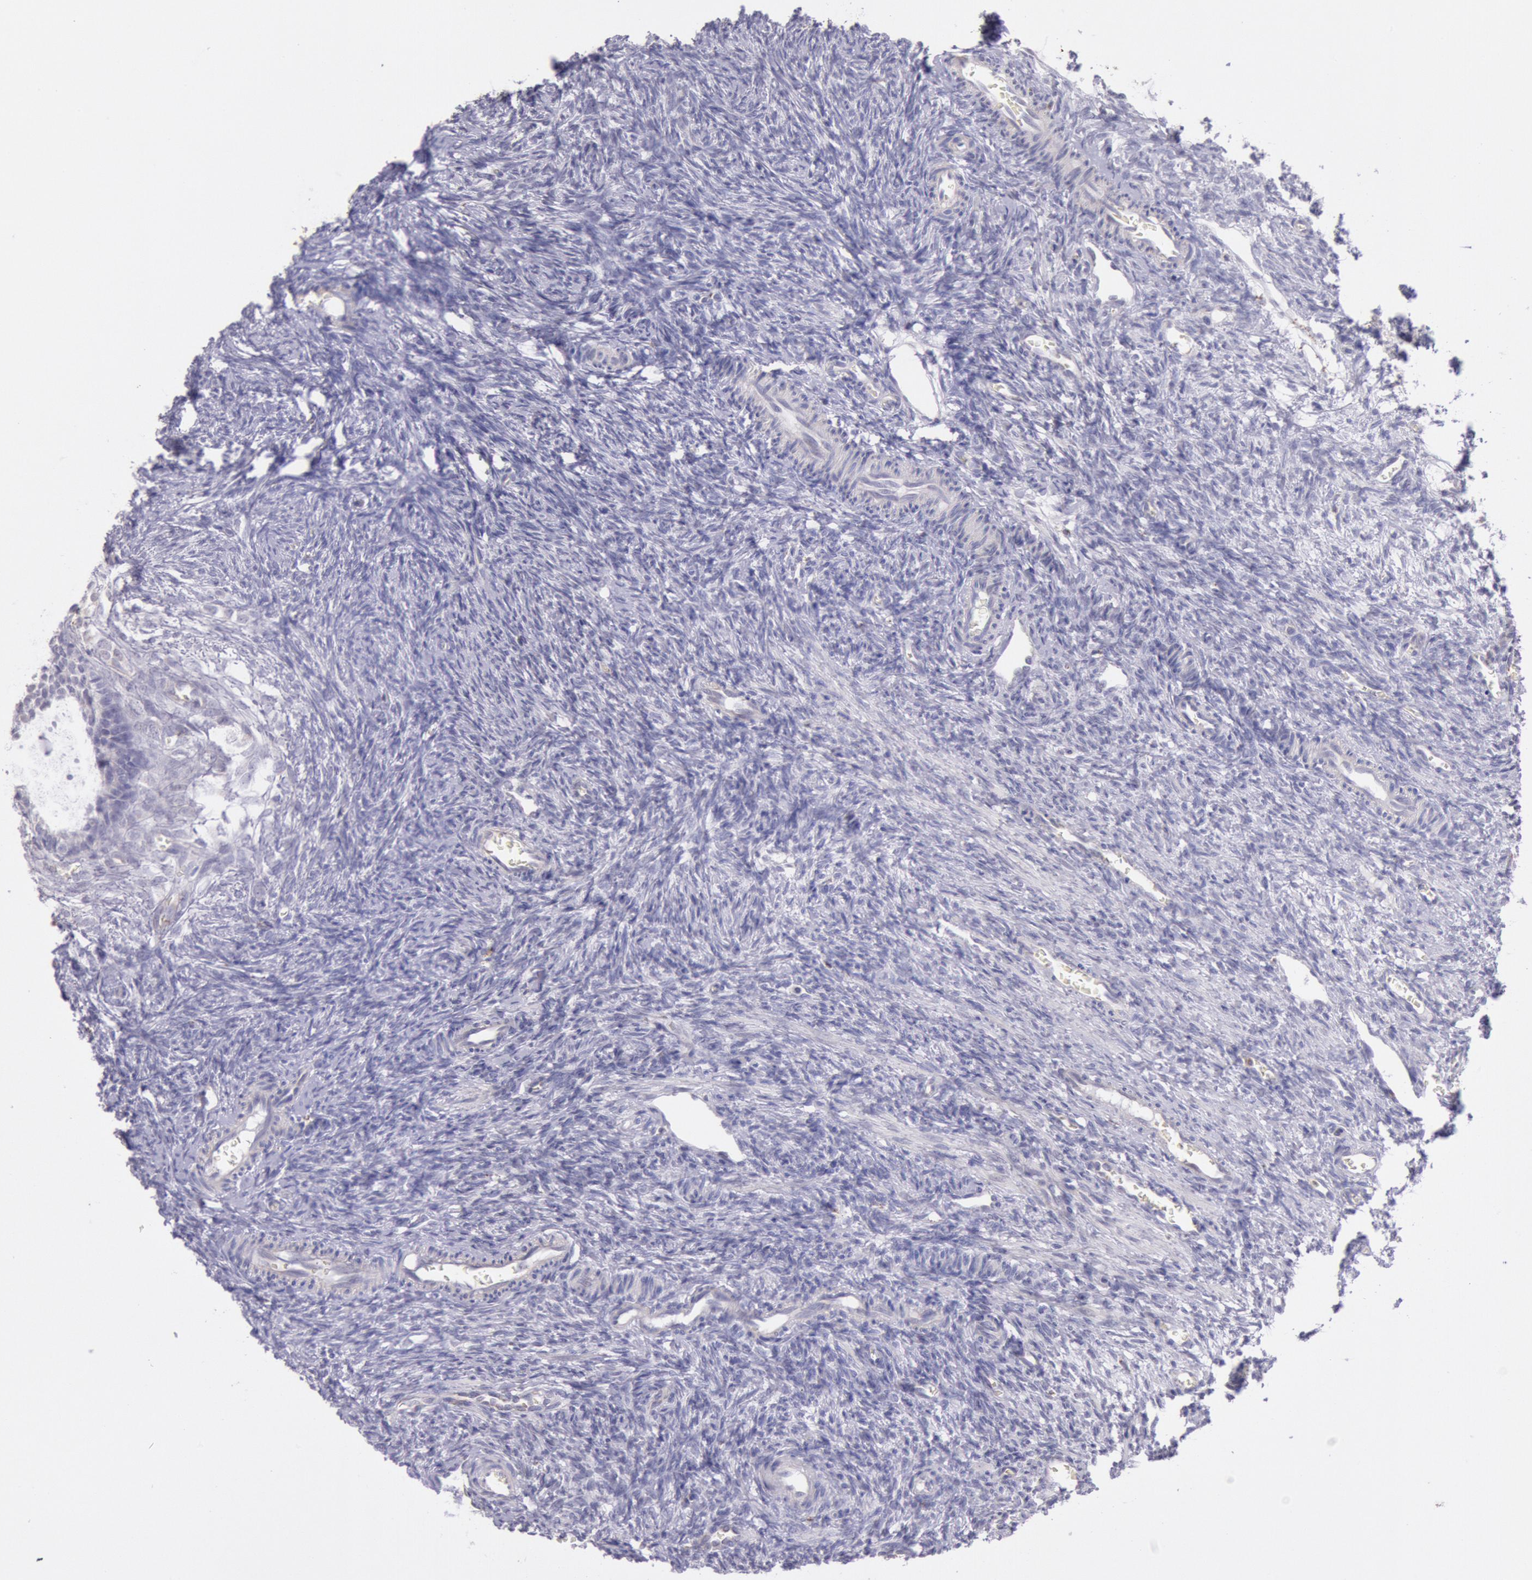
{"staining": {"intensity": "negative", "quantity": "none", "location": "none"}, "tissue": "ovary", "cell_type": "Ovarian stroma cells", "image_type": "normal", "snomed": [{"axis": "morphology", "description": "Normal tissue, NOS"}, {"axis": "topography", "description": "Ovary"}], "caption": "The IHC photomicrograph has no significant staining in ovarian stroma cells of ovary. (Stains: DAB (3,3'-diaminobenzidine) IHC with hematoxylin counter stain, Microscopy: brightfield microscopy at high magnification).", "gene": "FRMD6", "patient": {"sex": "female", "age": 27}}